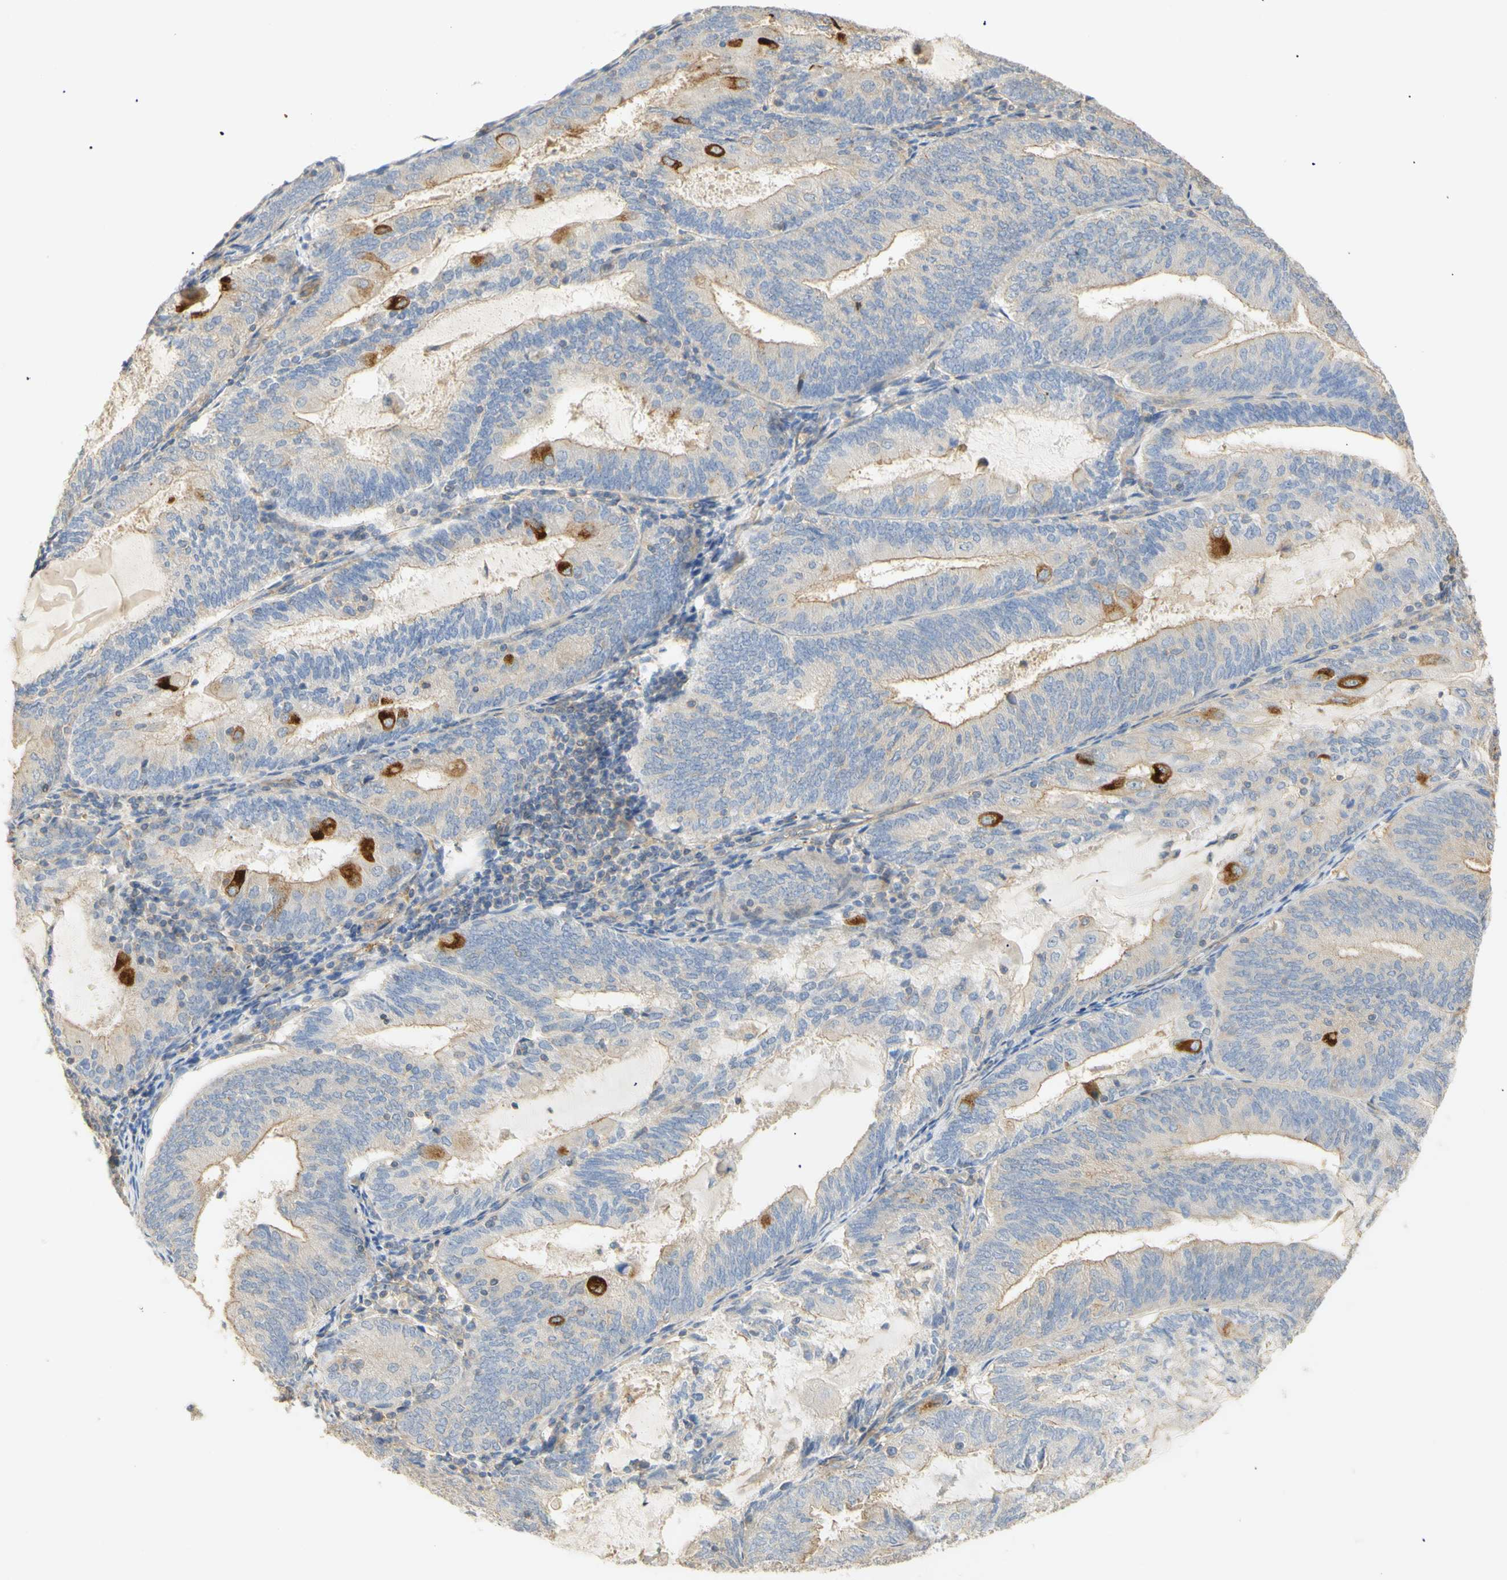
{"staining": {"intensity": "moderate", "quantity": "<25%", "location": "cytoplasmic/membranous"}, "tissue": "endometrial cancer", "cell_type": "Tumor cells", "image_type": "cancer", "snomed": [{"axis": "morphology", "description": "Adenocarcinoma, NOS"}, {"axis": "topography", "description": "Endometrium"}], "caption": "Moderate cytoplasmic/membranous expression for a protein is identified in approximately <25% of tumor cells of endometrial adenocarcinoma using immunohistochemistry.", "gene": "KCNE4", "patient": {"sex": "female", "age": 81}}